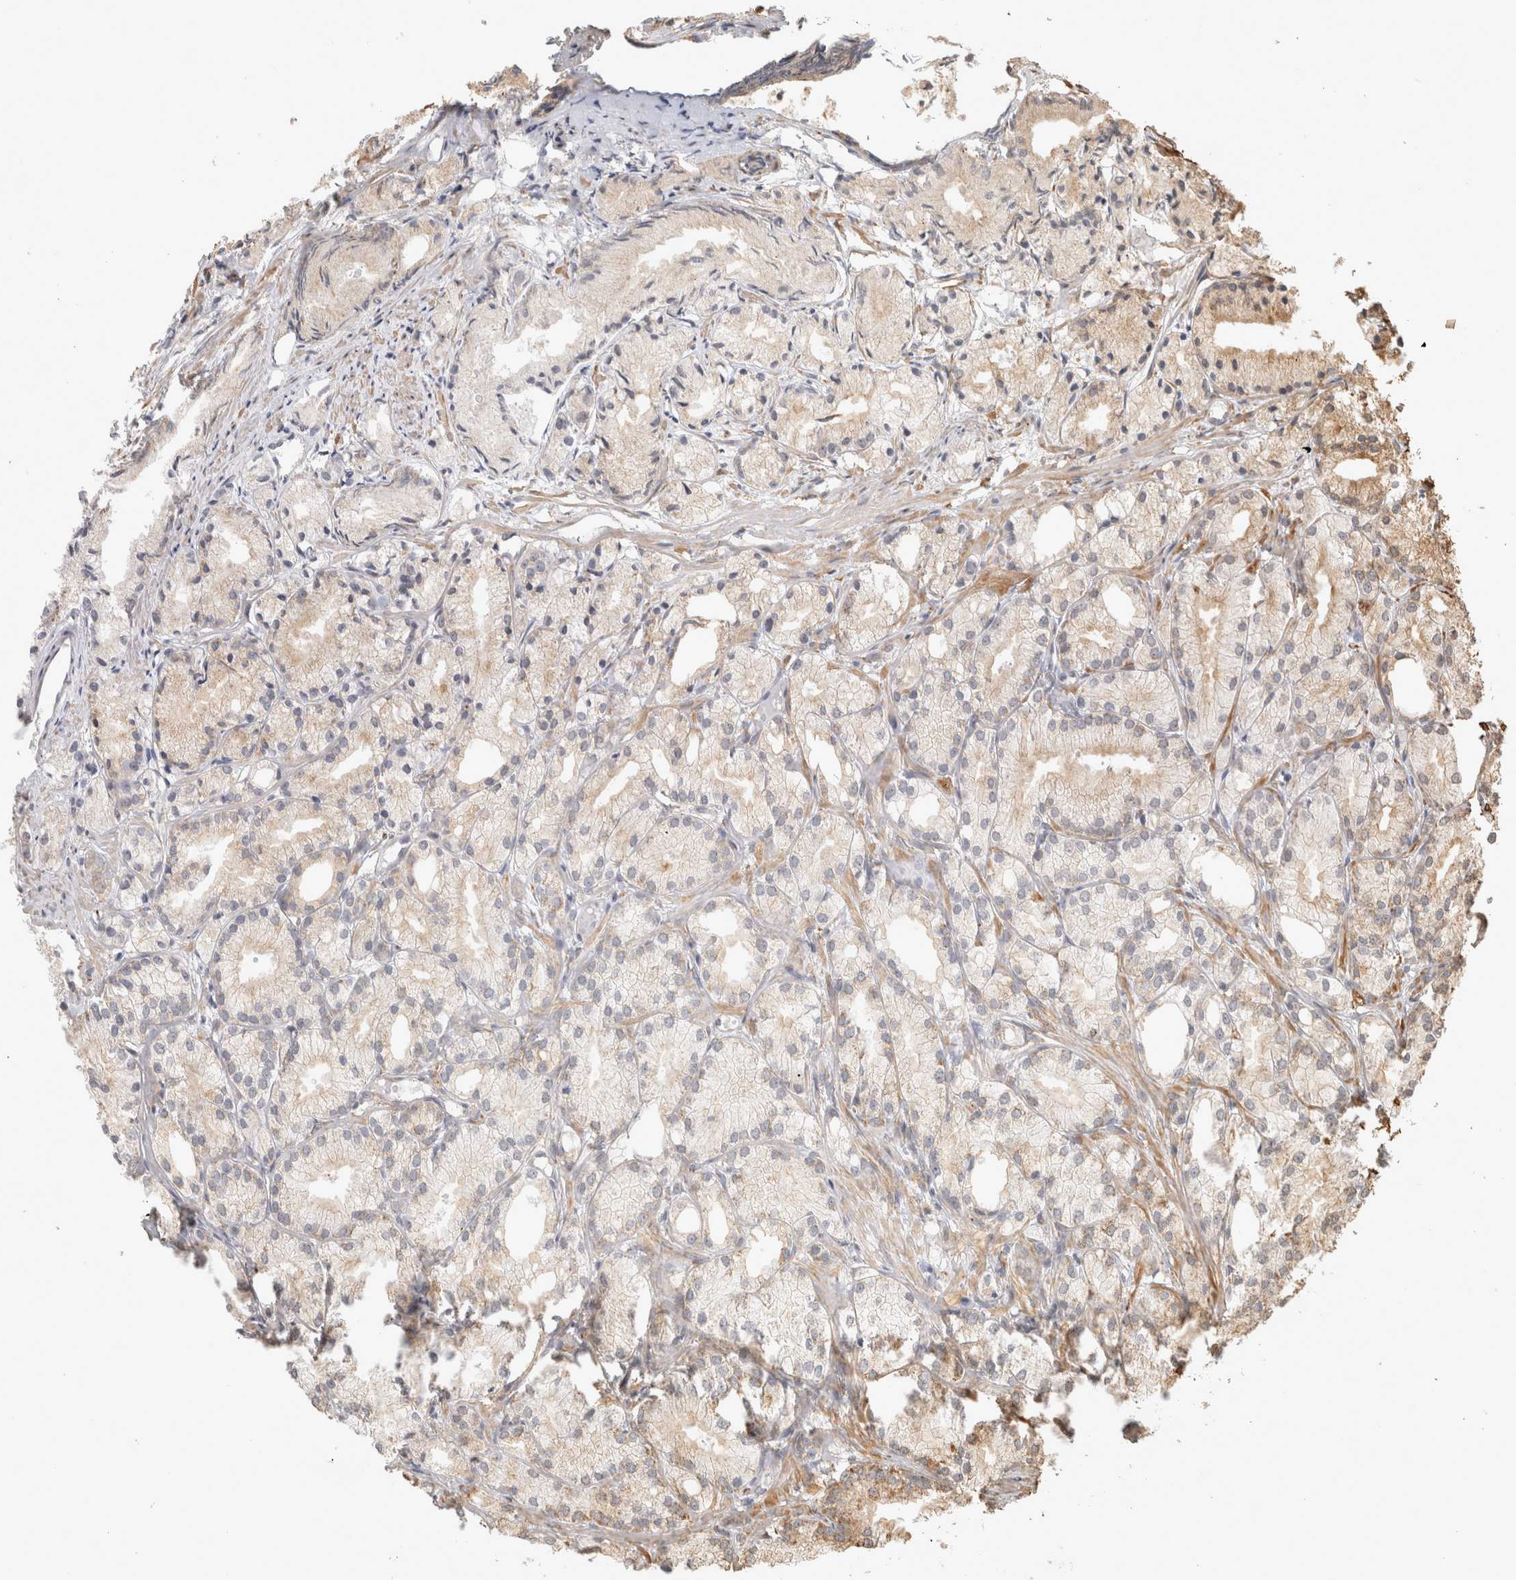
{"staining": {"intensity": "weak", "quantity": "<25%", "location": "cytoplasmic/membranous"}, "tissue": "prostate cancer", "cell_type": "Tumor cells", "image_type": "cancer", "snomed": [{"axis": "morphology", "description": "Adenocarcinoma, Low grade"}, {"axis": "topography", "description": "Prostate"}], "caption": "An immunohistochemistry (IHC) photomicrograph of prostate cancer (adenocarcinoma (low-grade)) is shown. There is no staining in tumor cells of prostate cancer (adenocarcinoma (low-grade)).", "gene": "BNIP3L", "patient": {"sex": "male", "age": 72}}